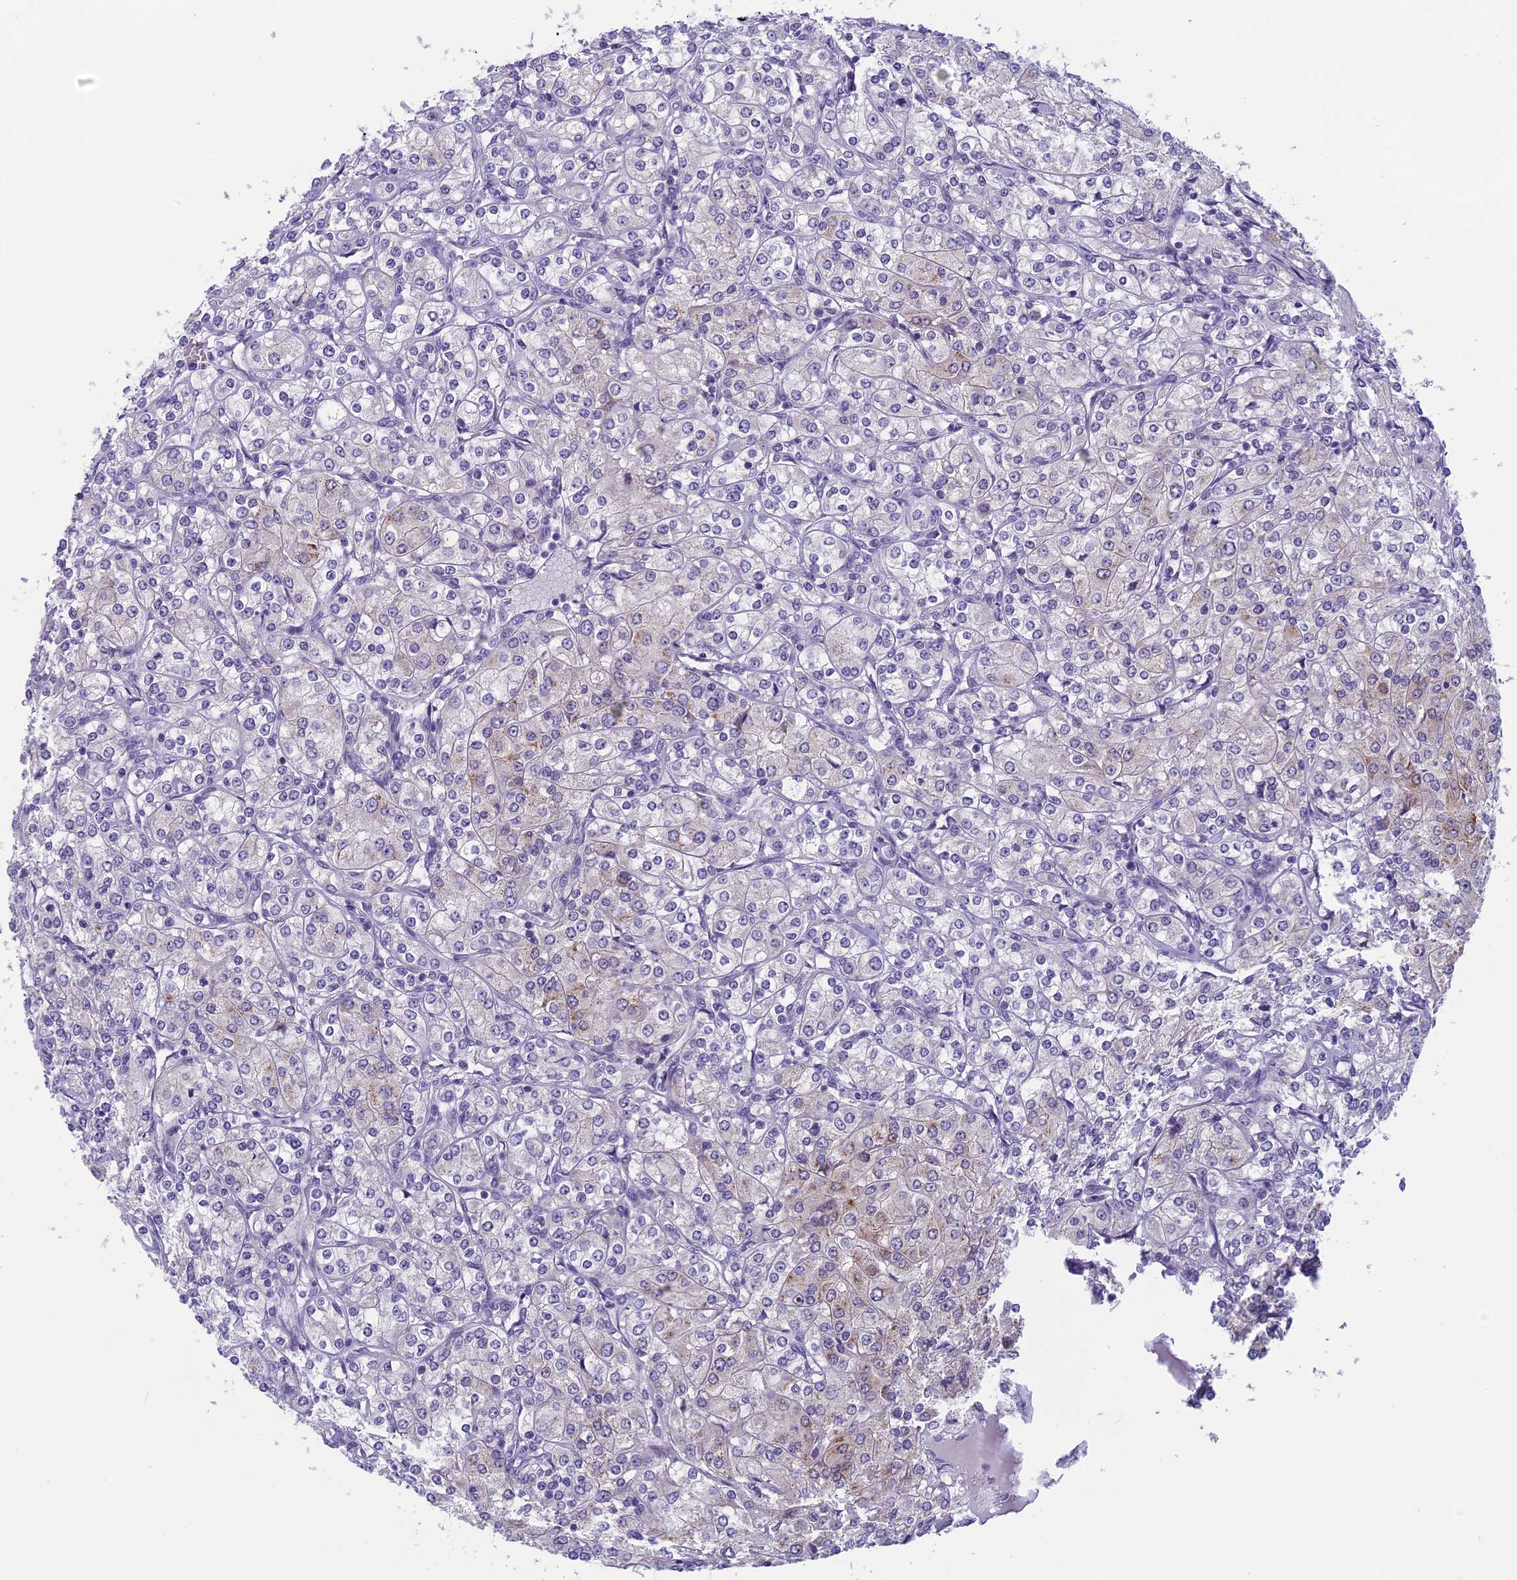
{"staining": {"intensity": "weak", "quantity": "<25%", "location": "cytoplasmic/membranous"}, "tissue": "renal cancer", "cell_type": "Tumor cells", "image_type": "cancer", "snomed": [{"axis": "morphology", "description": "Adenocarcinoma, NOS"}, {"axis": "topography", "description": "Kidney"}], "caption": "Renal adenocarcinoma stained for a protein using immunohistochemistry (IHC) reveals no expression tumor cells.", "gene": "ARHGEF37", "patient": {"sex": "male", "age": 77}}